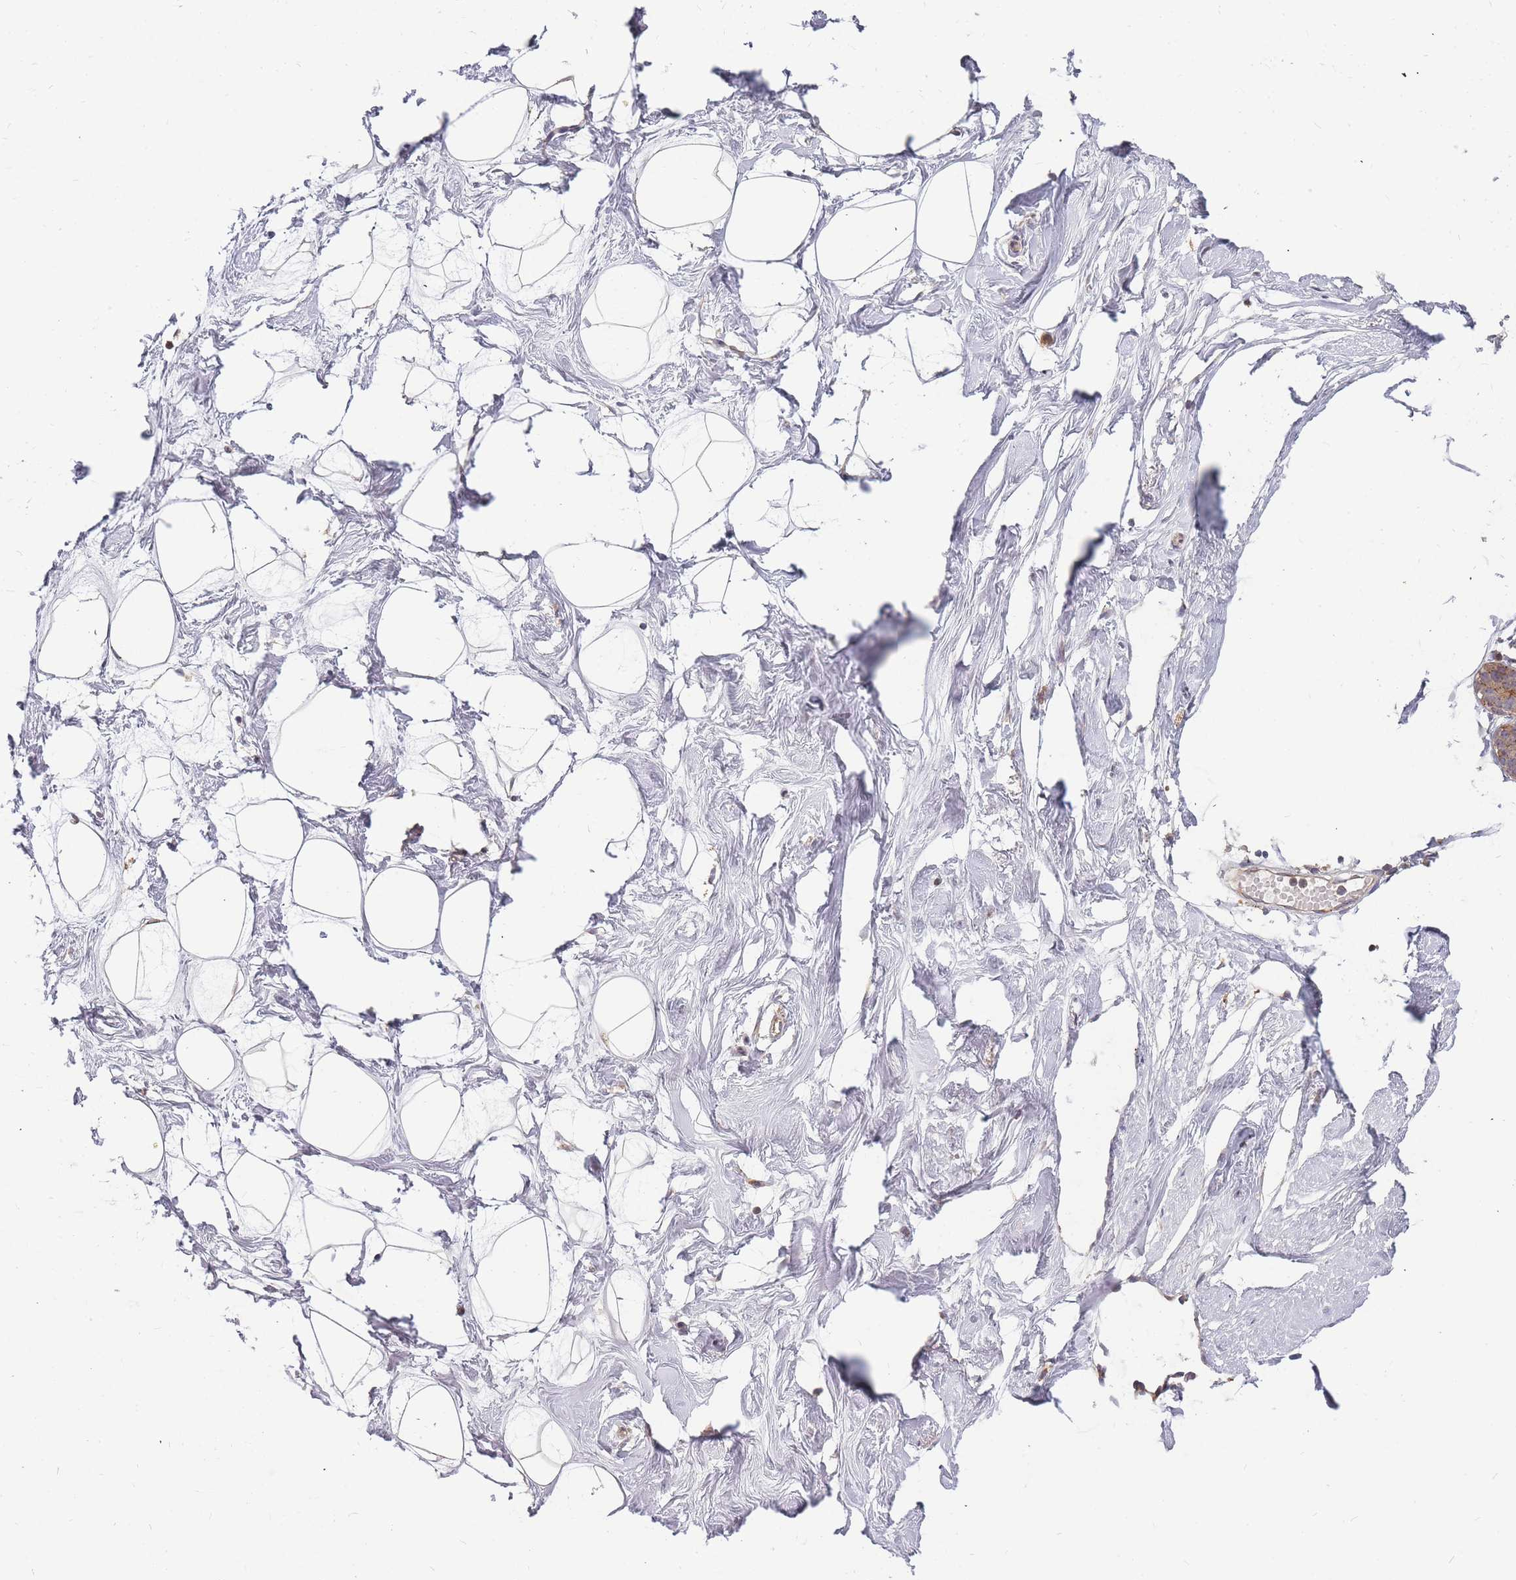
{"staining": {"intensity": "weak", "quantity": "<25%", "location": "cytoplasmic/membranous"}, "tissue": "breast", "cell_type": "Adipocytes", "image_type": "normal", "snomed": [{"axis": "morphology", "description": "Normal tissue, NOS"}, {"axis": "morphology", "description": "Adenoma, NOS"}, {"axis": "topography", "description": "Breast"}], "caption": "Immunohistochemistry of unremarkable human breast shows no staining in adipocytes.", "gene": "ATG5", "patient": {"sex": "female", "age": 23}}